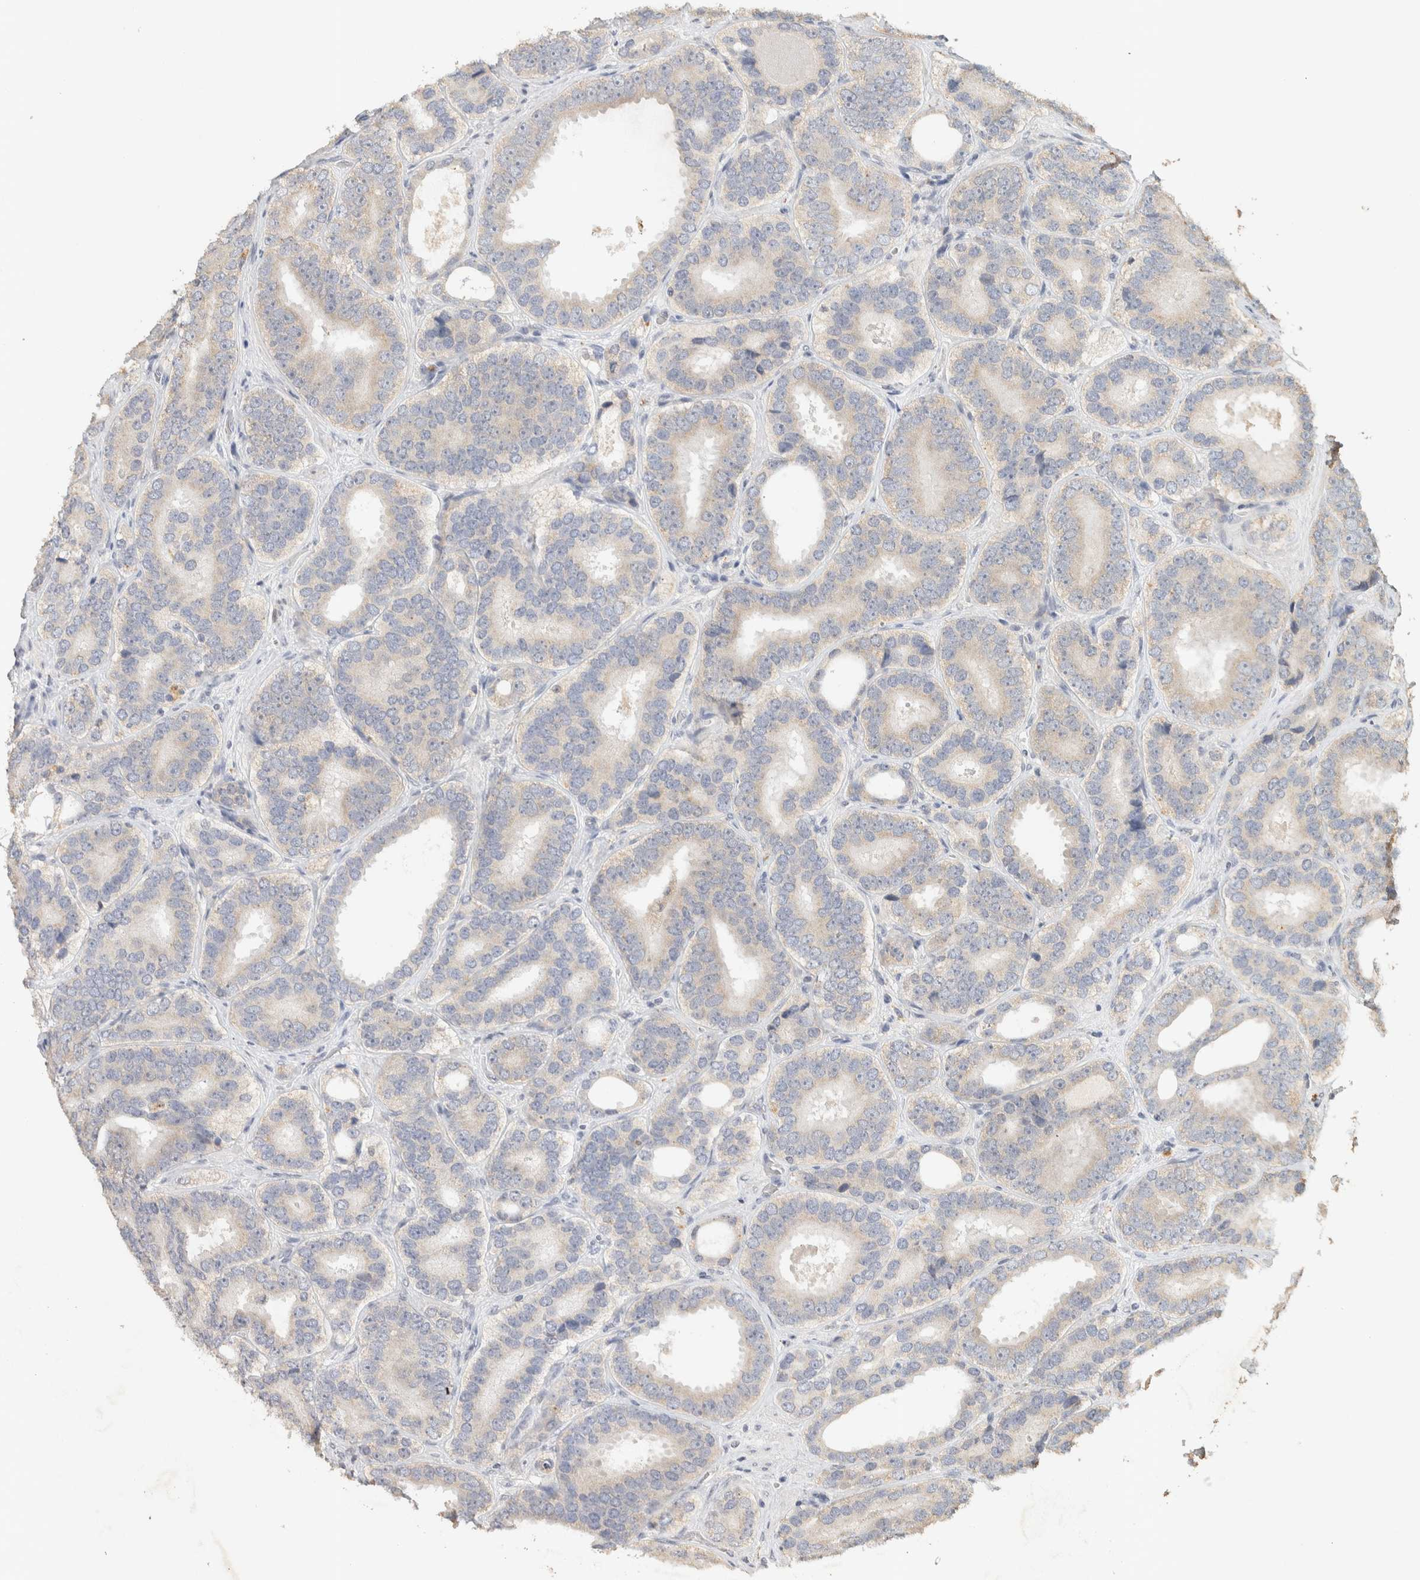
{"staining": {"intensity": "negative", "quantity": "none", "location": "none"}, "tissue": "prostate cancer", "cell_type": "Tumor cells", "image_type": "cancer", "snomed": [{"axis": "morphology", "description": "Adenocarcinoma, High grade"}, {"axis": "topography", "description": "Prostate"}], "caption": "This is a photomicrograph of IHC staining of prostate cancer (high-grade adenocarcinoma), which shows no expression in tumor cells.", "gene": "ITPA", "patient": {"sex": "male", "age": 56}}